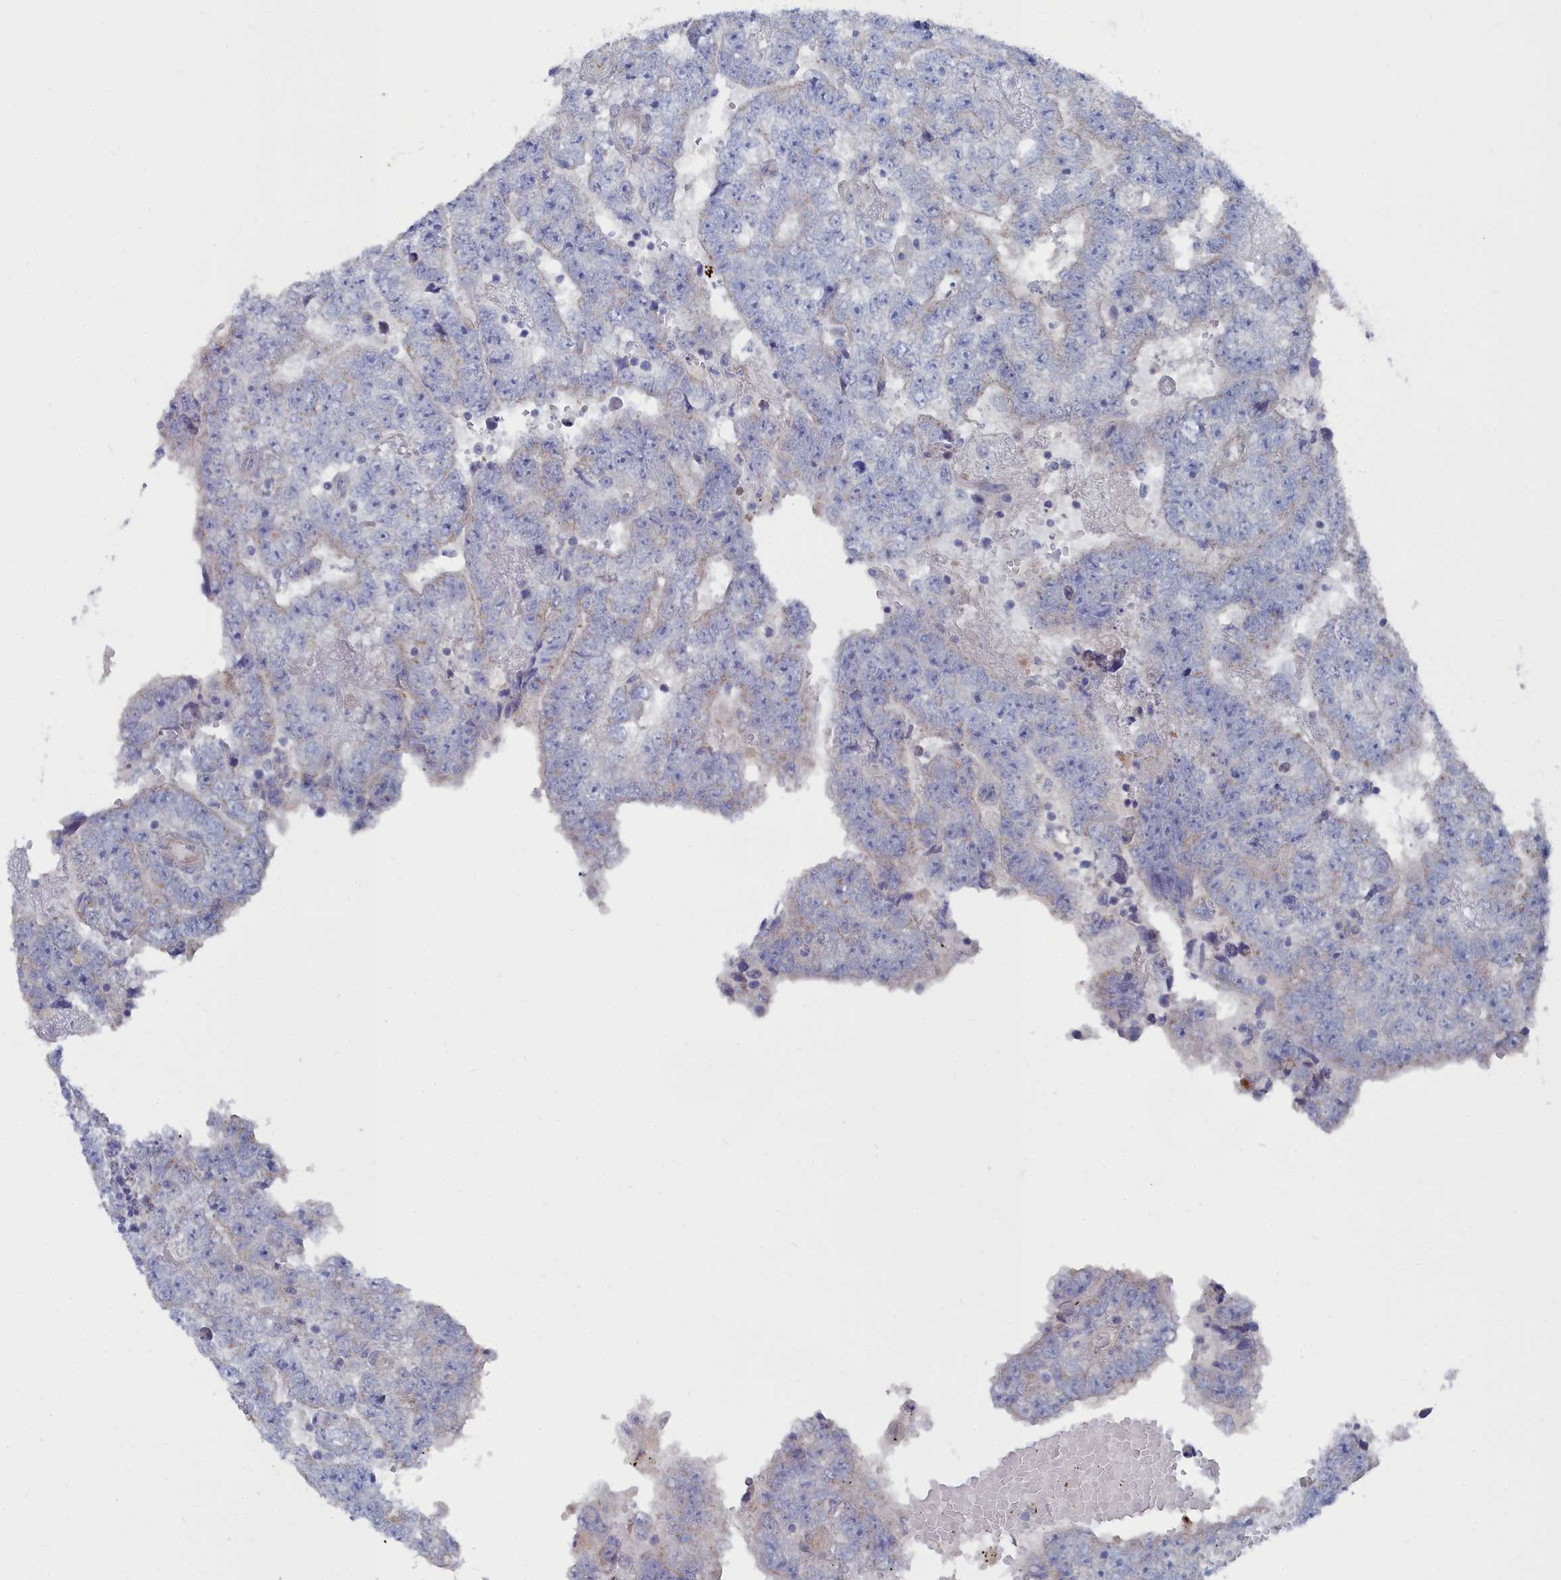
{"staining": {"intensity": "negative", "quantity": "none", "location": "none"}, "tissue": "testis cancer", "cell_type": "Tumor cells", "image_type": "cancer", "snomed": [{"axis": "morphology", "description": "Carcinoma, Embryonal, NOS"}, {"axis": "topography", "description": "Testis"}], "caption": "A high-resolution histopathology image shows immunohistochemistry staining of testis cancer (embryonal carcinoma), which reveals no significant positivity in tumor cells. (DAB (3,3'-diaminobenzidine) immunohistochemistry visualized using brightfield microscopy, high magnification).", "gene": "SHISAL2A", "patient": {"sex": "male", "age": 25}}